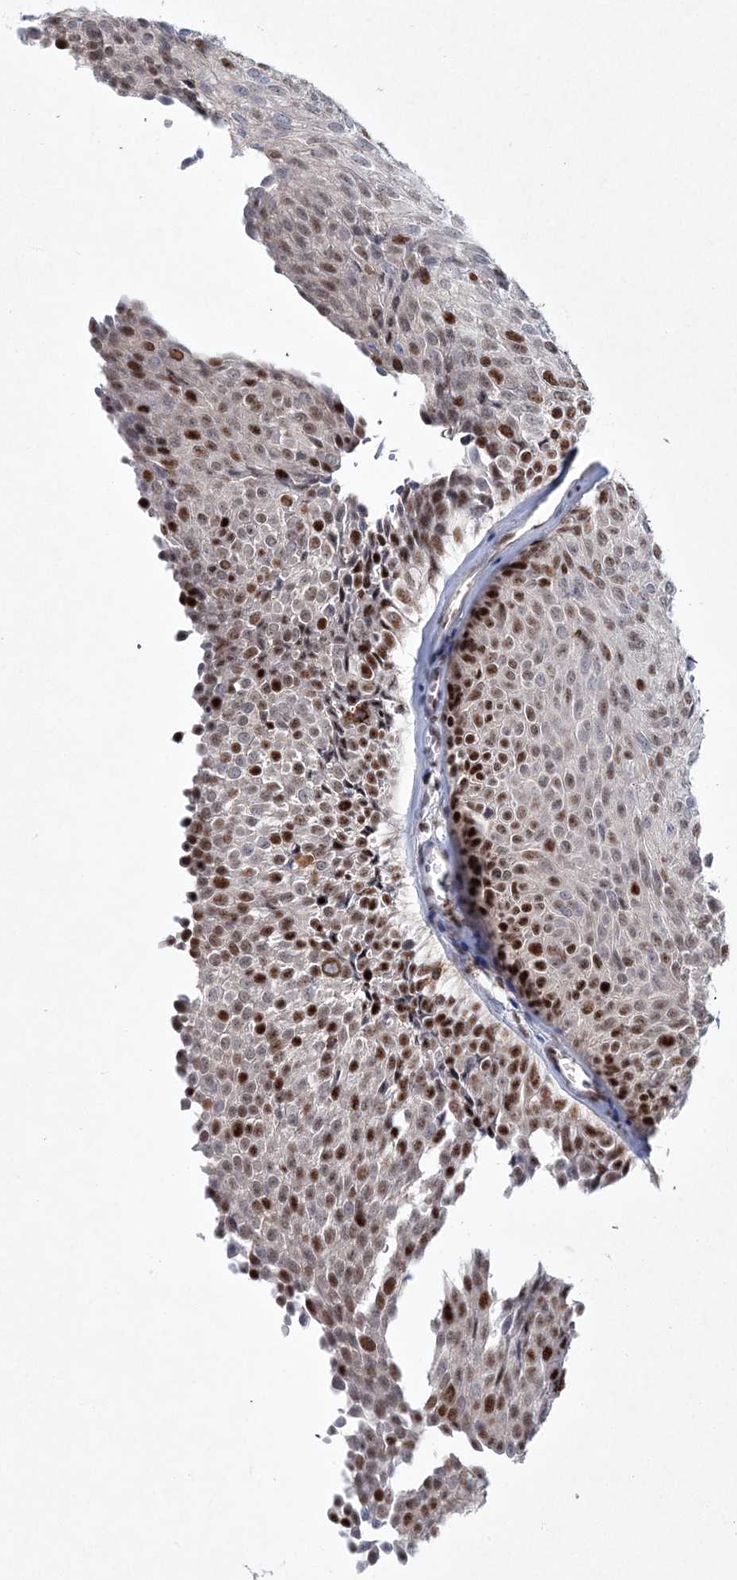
{"staining": {"intensity": "moderate", "quantity": ">75%", "location": "nuclear"}, "tissue": "urothelial cancer", "cell_type": "Tumor cells", "image_type": "cancer", "snomed": [{"axis": "morphology", "description": "Urothelial carcinoma, Low grade"}, {"axis": "topography", "description": "Urinary bladder"}], "caption": "IHC histopathology image of neoplastic tissue: human urothelial cancer stained using immunohistochemistry demonstrates medium levels of moderate protein expression localized specifically in the nuclear of tumor cells, appearing as a nuclear brown color.", "gene": "LRRFIP2", "patient": {"sex": "male", "age": 78}}